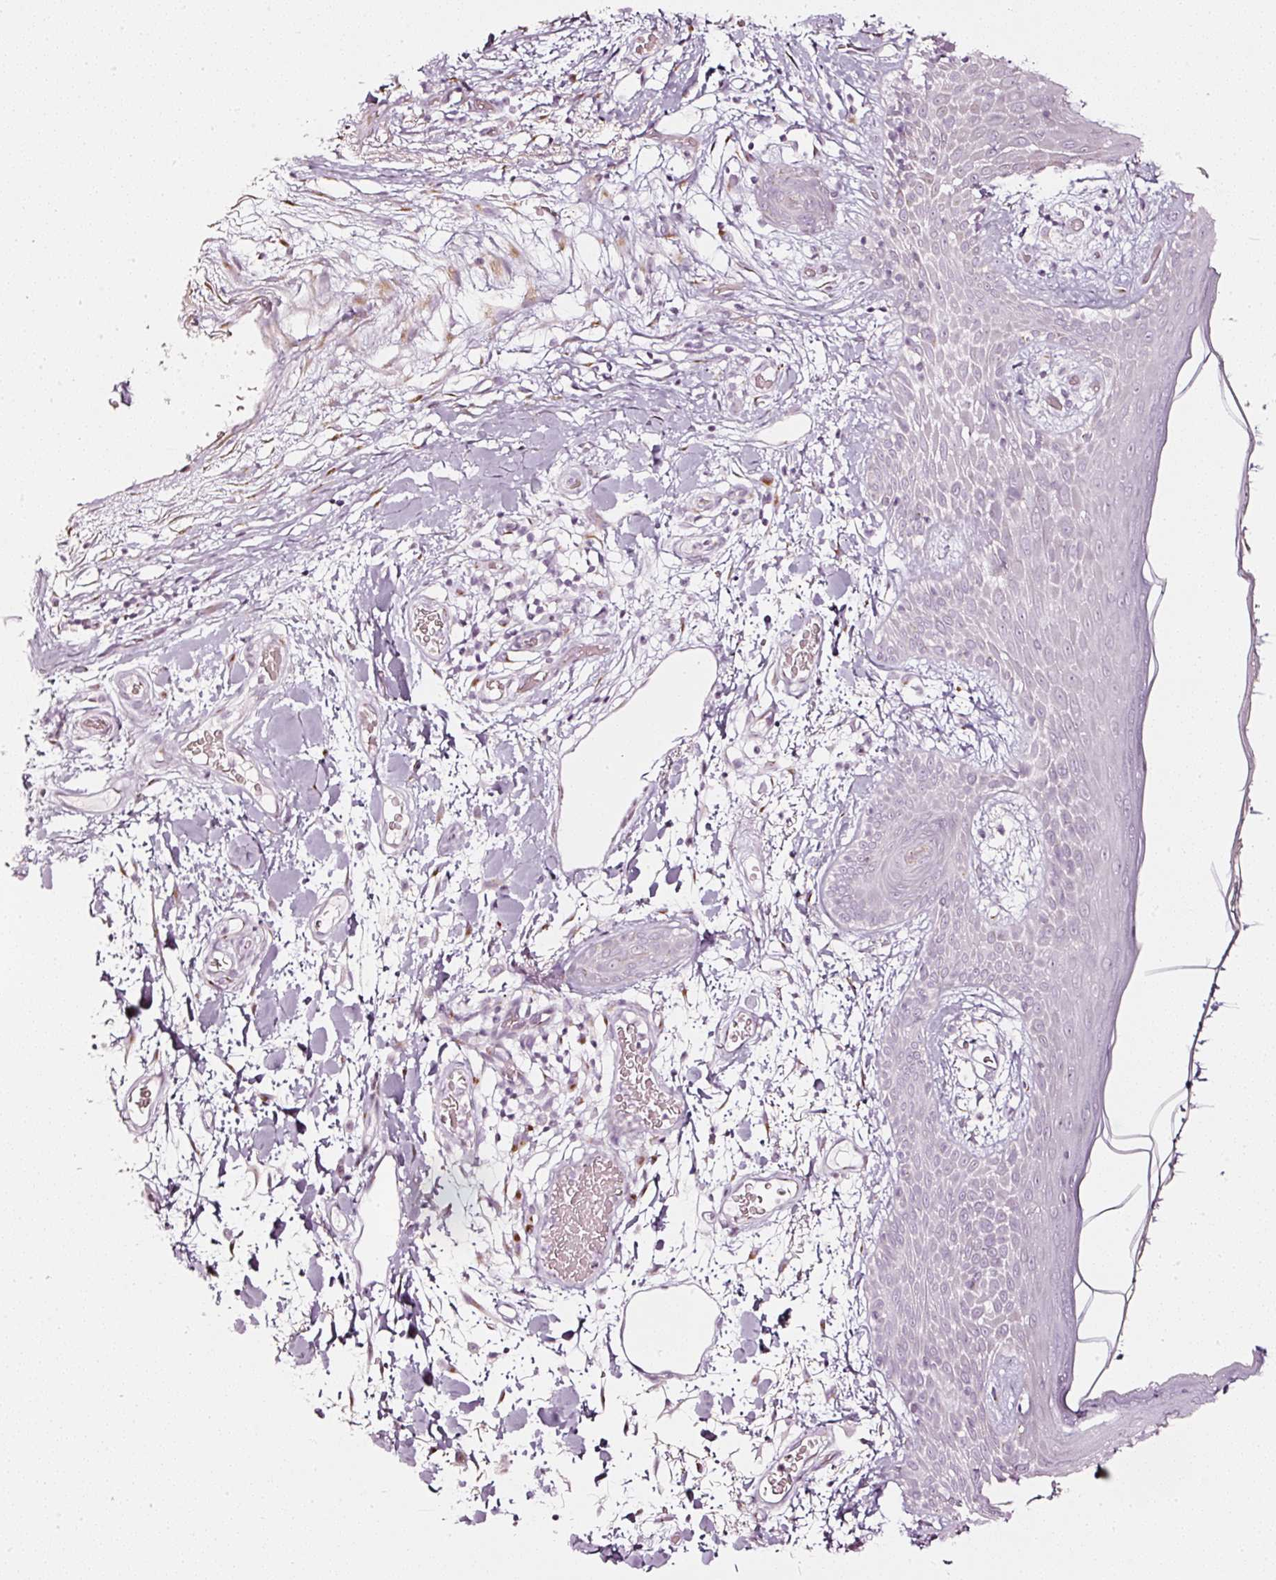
{"staining": {"intensity": "weak", "quantity": "<25%", "location": "cytoplasmic/membranous"}, "tissue": "skin", "cell_type": "Fibroblasts", "image_type": "normal", "snomed": [{"axis": "morphology", "description": "Normal tissue, NOS"}, {"axis": "topography", "description": "Skin"}], "caption": "The histopathology image exhibits no significant expression in fibroblasts of skin.", "gene": "SDF4", "patient": {"sex": "male", "age": 79}}